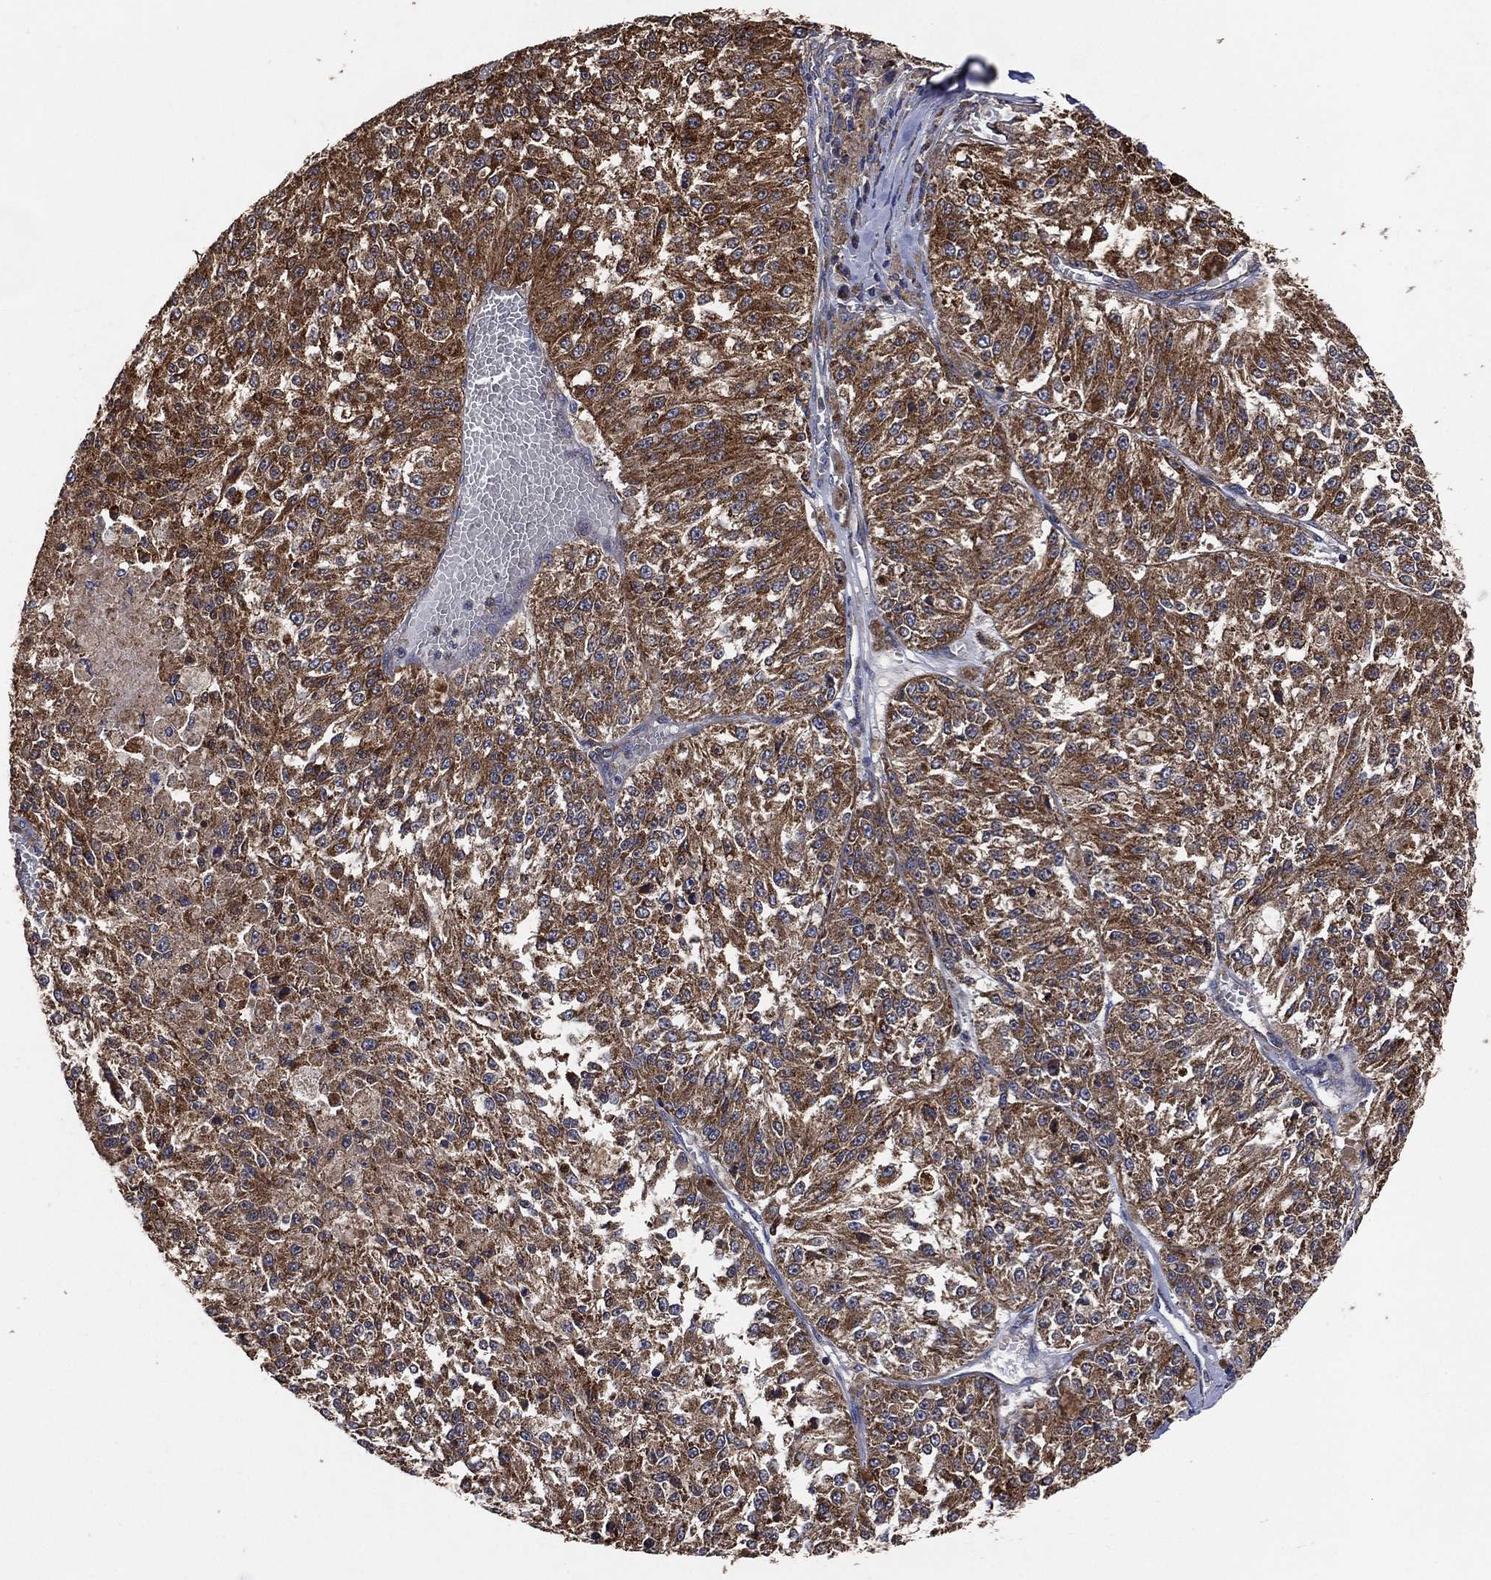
{"staining": {"intensity": "strong", "quantity": "25%-75%", "location": "cytoplasmic/membranous"}, "tissue": "melanoma", "cell_type": "Tumor cells", "image_type": "cancer", "snomed": [{"axis": "morphology", "description": "Malignant melanoma, Metastatic site"}, {"axis": "topography", "description": "Lymph node"}], "caption": "Tumor cells show strong cytoplasmic/membranous expression in about 25%-75% of cells in melanoma.", "gene": "LIMD1", "patient": {"sex": "female", "age": 64}}